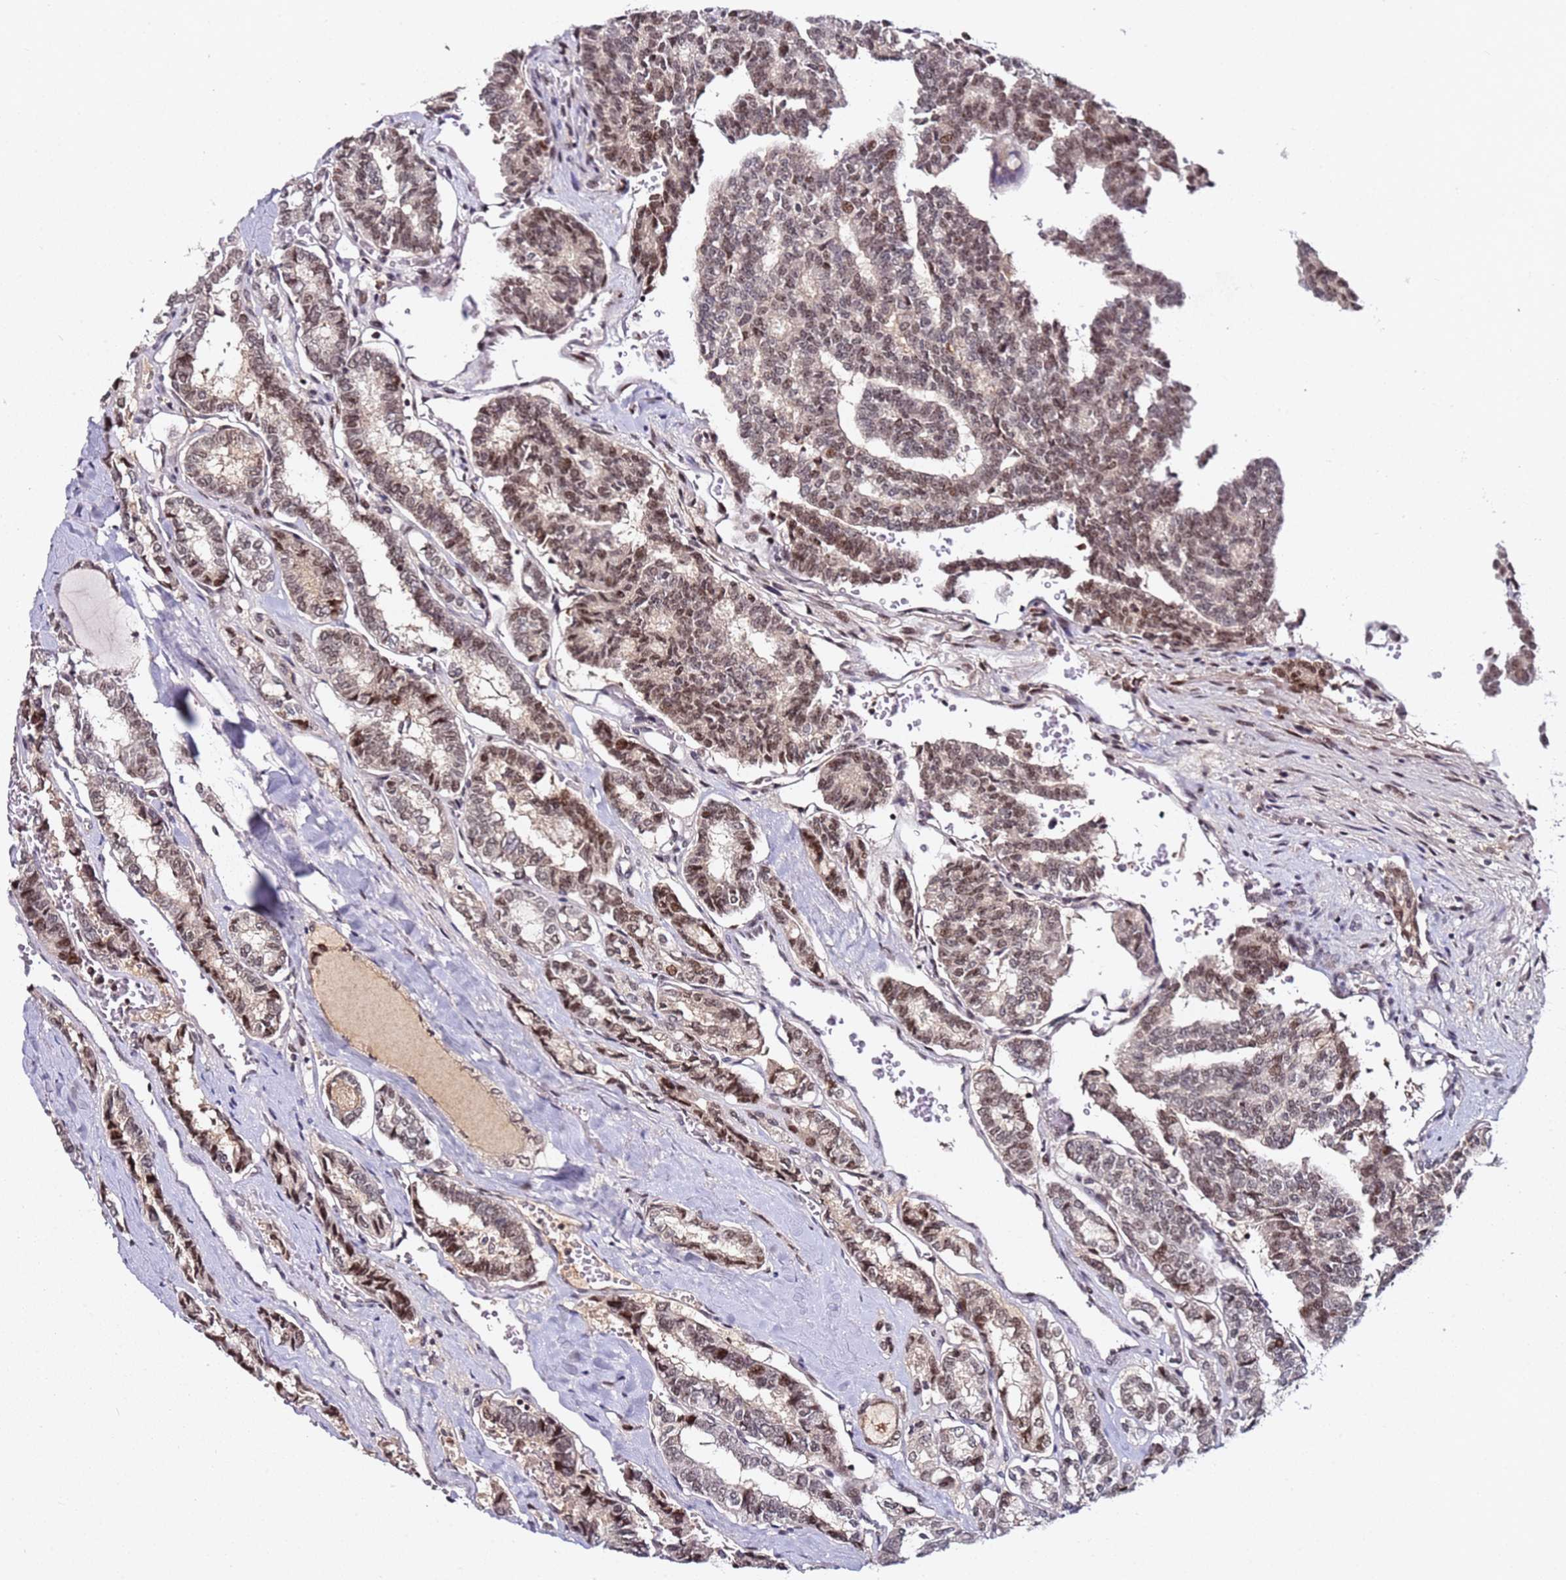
{"staining": {"intensity": "moderate", "quantity": ">75%", "location": "nuclear"}, "tissue": "thyroid cancer", "cell_type": "Tumor cells", "image_type": "cancer", "snomed": [{"axis": "morphology", "description": "Papillary adenocarcinoma, NOS"}, {"axis": "topography", "description": "Thyroid gland"}], "caption": "Thyroid cancer (papillary adenocarcinoma) stained for a protein demonstrates moderate nuclear positivity in tumor cells.", "gene": "FCF1", "patient": {"sex": "female", "age": 35}}